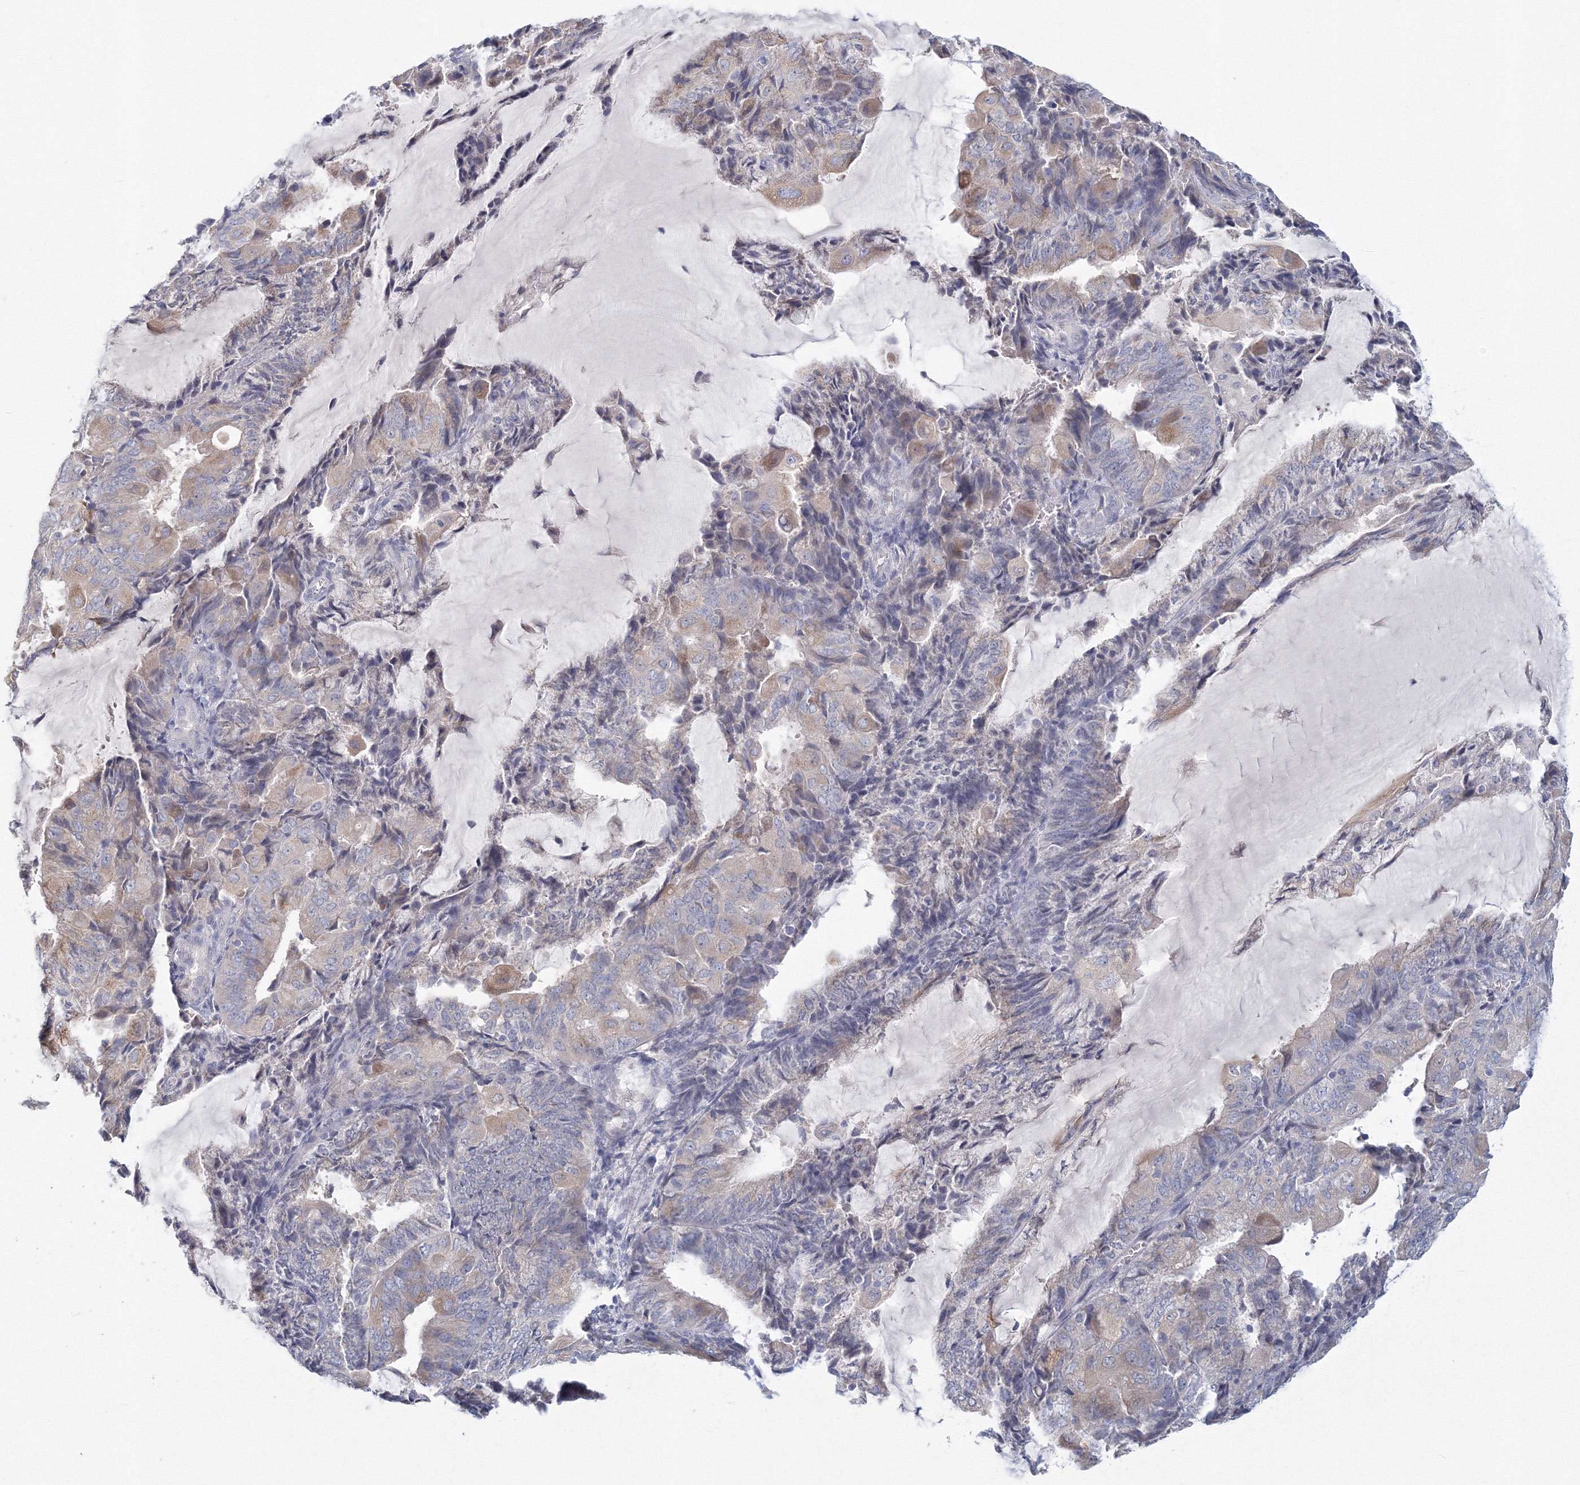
{"staining": {"intensity": "negative", "quantity": "none", "location": "none"}, "tissue": "endometrial cancer", "cell_type": "Tumor cells", "image_type": "cancer", "snomed": [{"axis": "morphology", "description": "Adenocarcinoma, NOS"}, {"axis": "topography", "description": "Endometrium"}], "caption": "Immunohistochemical staining of human adenocarcinoma (endometrial) demonstrates no significant expression in tumor cells.", "gene": "TACC2", "patient": {"sex": "female", "age": 81}}